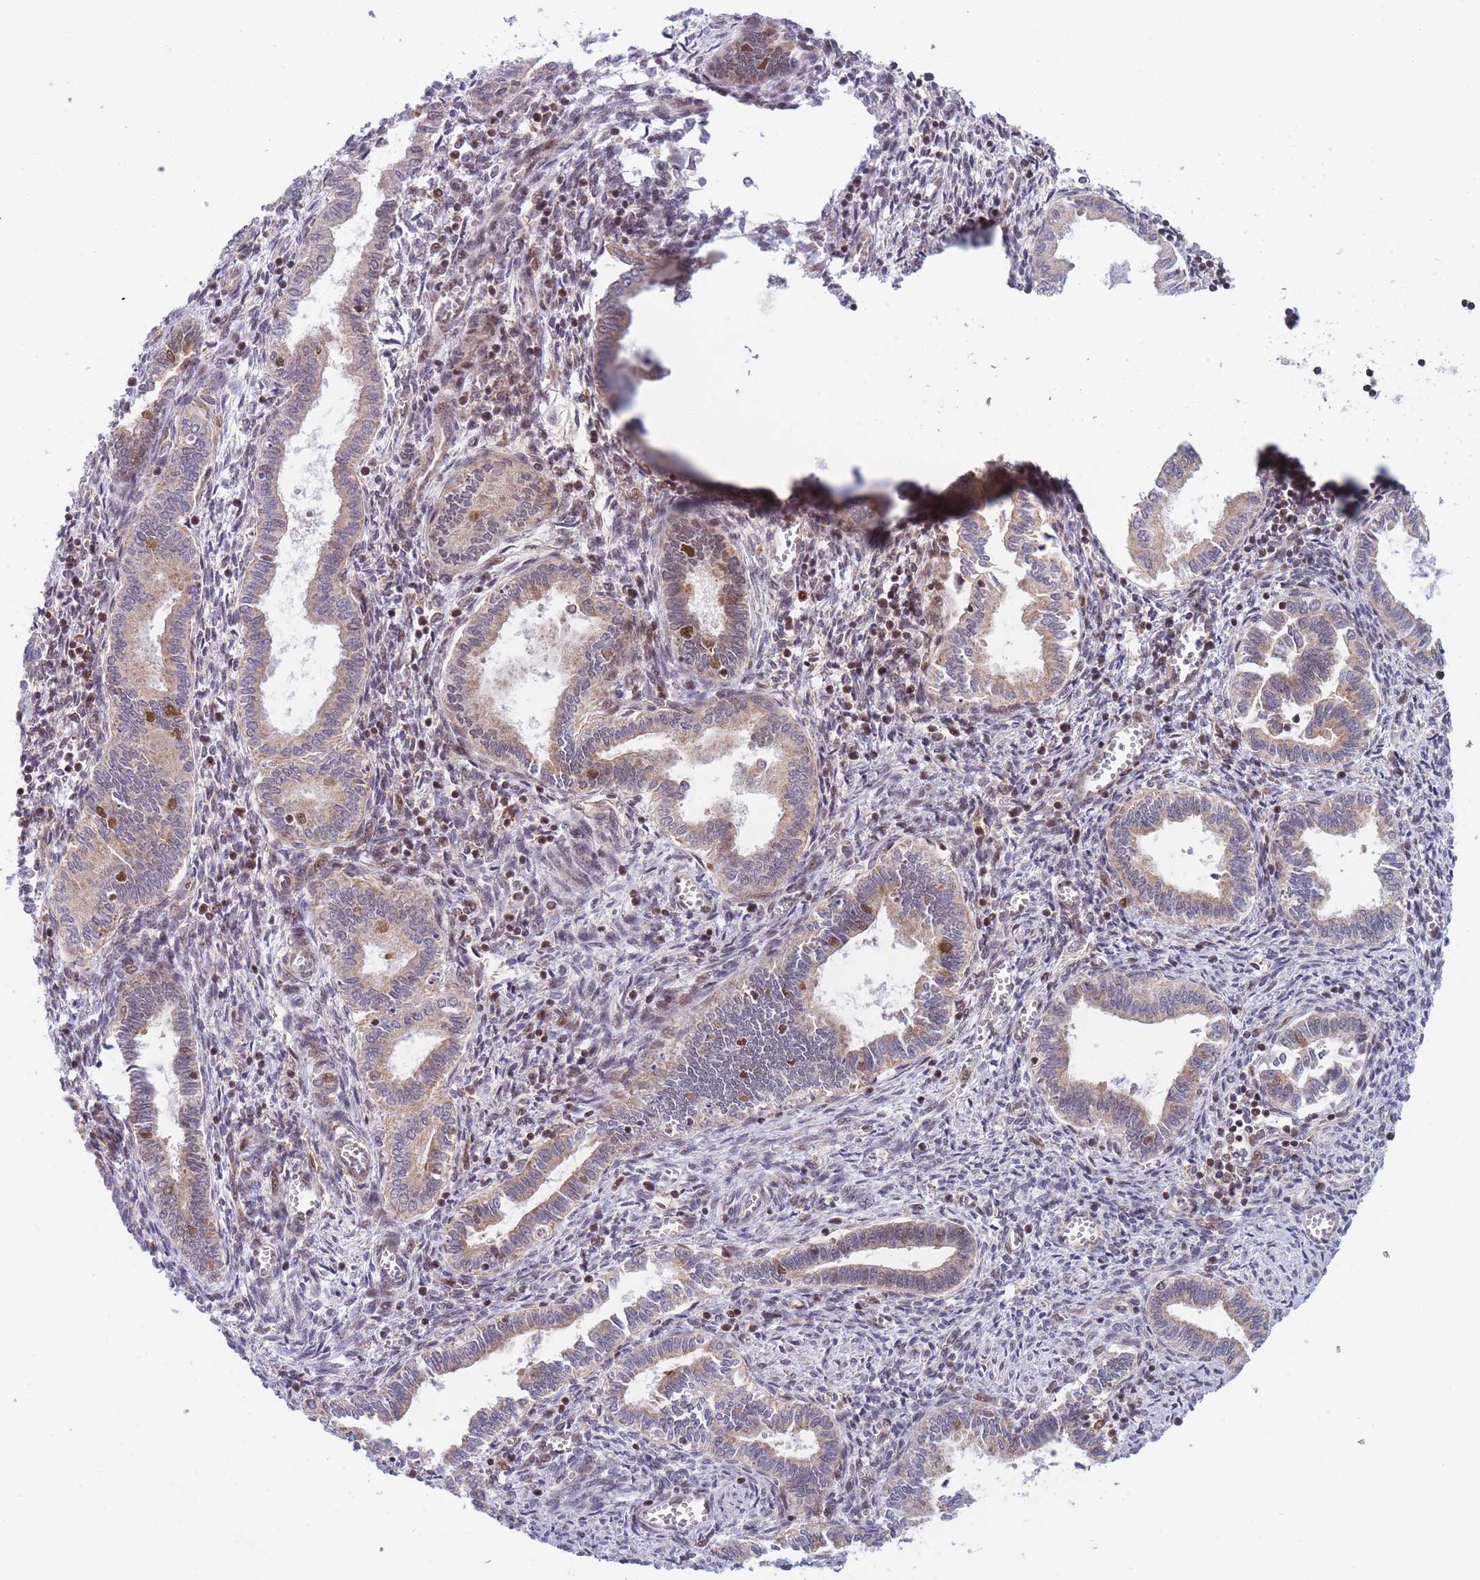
{"staining": {"intensity": "moderate", "quantity": "25%-75%", "location": "nuclear"}, "tissue": "endometrium", "cell_type": "Cells in endometrial stroma", "image_type": "normal", "snomed": [{"axis": "morphology", "description": "Normal tissue, NOS"}, {"axis": "topography", "description": "Endometrium"}], "caption": "Immunohistochemistry histopathology image of normal human endometrium stained for a protein (brown), which shows medium levels of moderate nuclear positivity in about 25%-75% of cells in endometrial stroma.", "gene": "BOD1L1", "patient": {"sex": "female", "age": 37}}